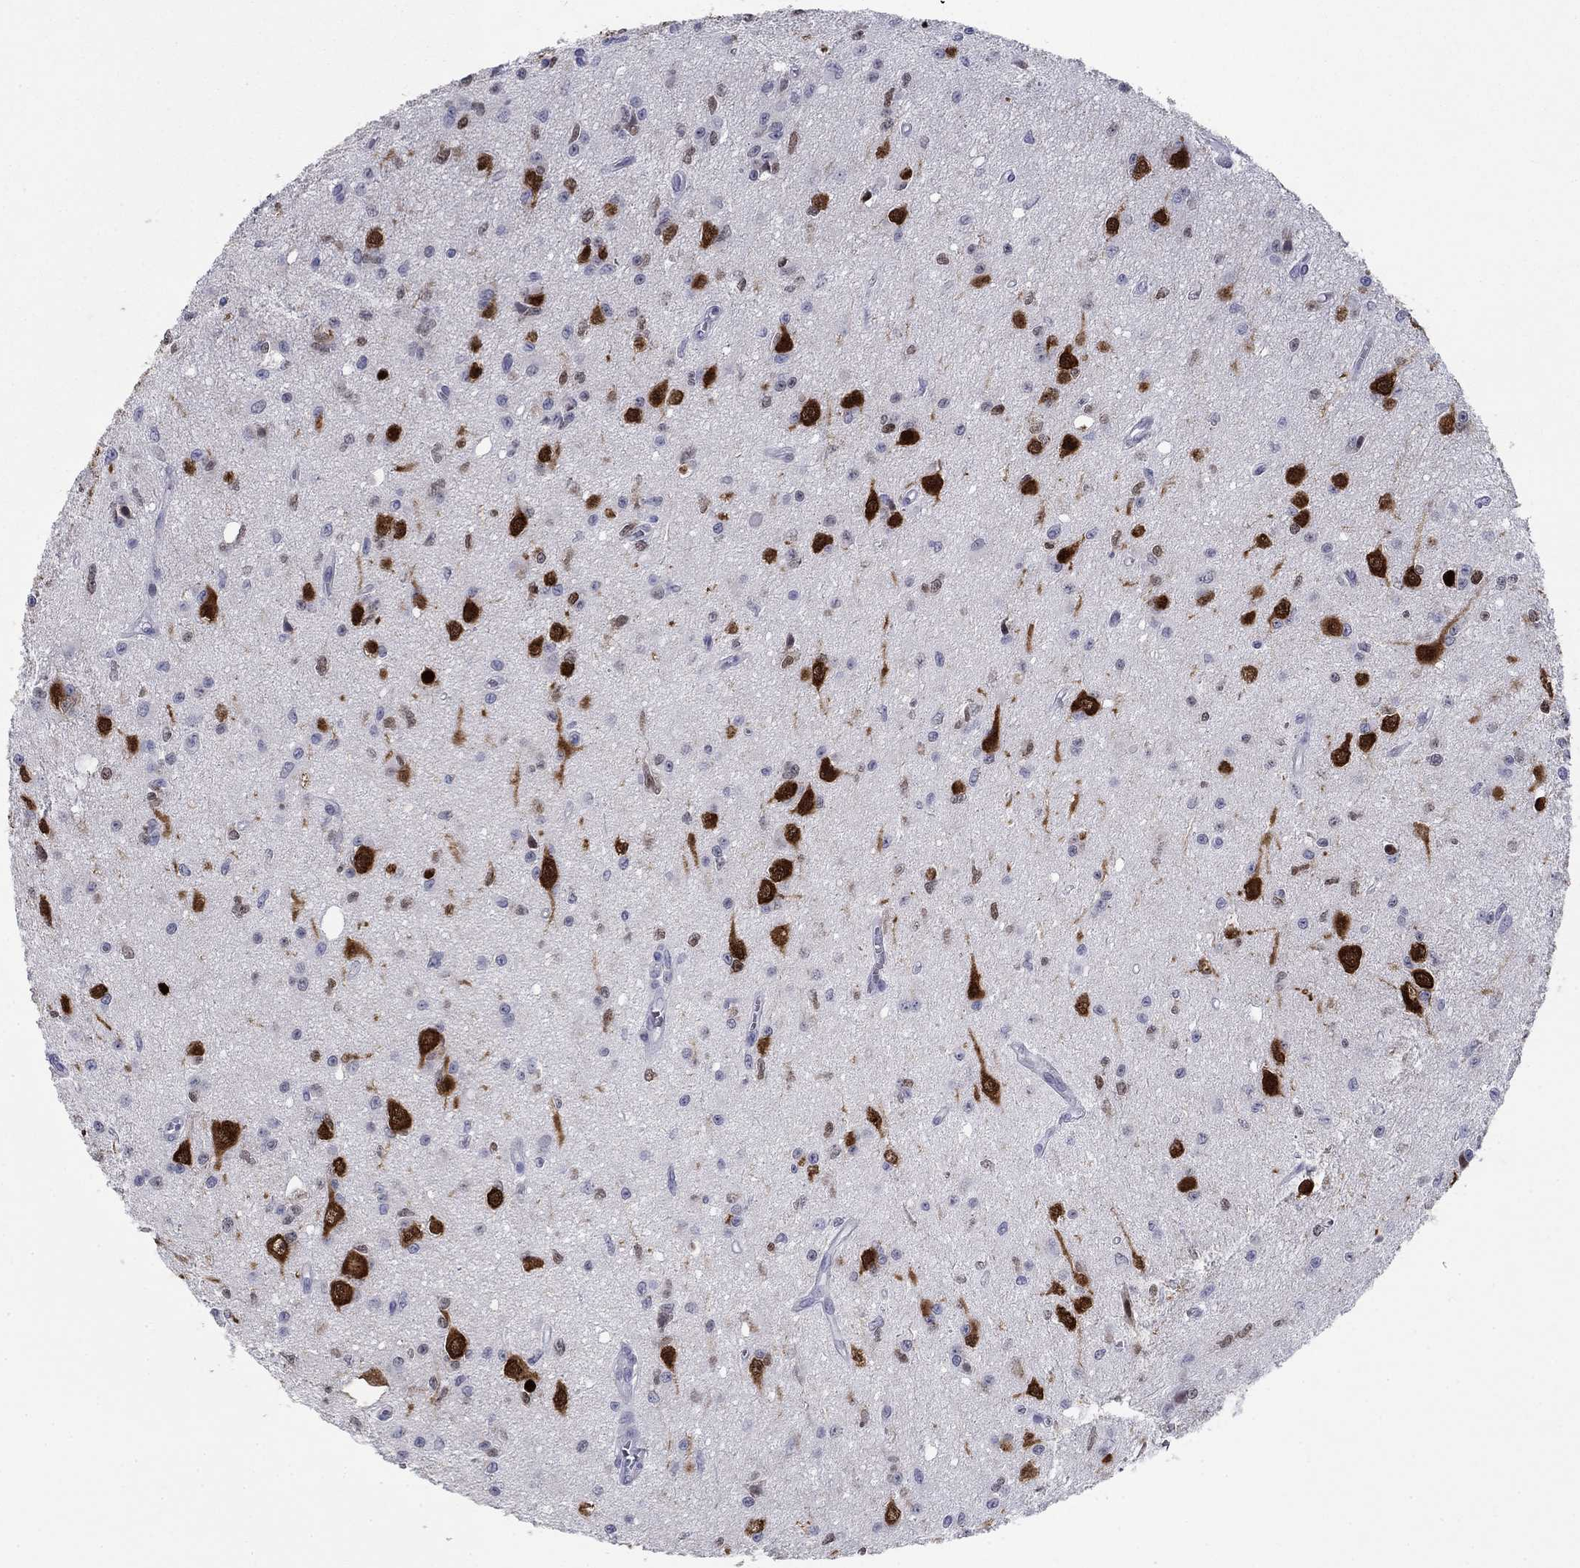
{"staining": {"intensity": "negative", "quantity": "none", "location": "none"}, "tissue": "glioma", "cell_type": "Tumor cells", "image_type": "cancer", "snomed": [{"axis": "morphology", "description": "Glioma, malignant, Low grade"}, {"axis": "topography", "description": "Brain"}], "caption": "The immunohistochemistry micrograph has no significant positivity in tumor cells of malignant glioma (low-grade) tissue.", "gene": "ELAVL4", "patient": {"sex": "female", "age": 45}}